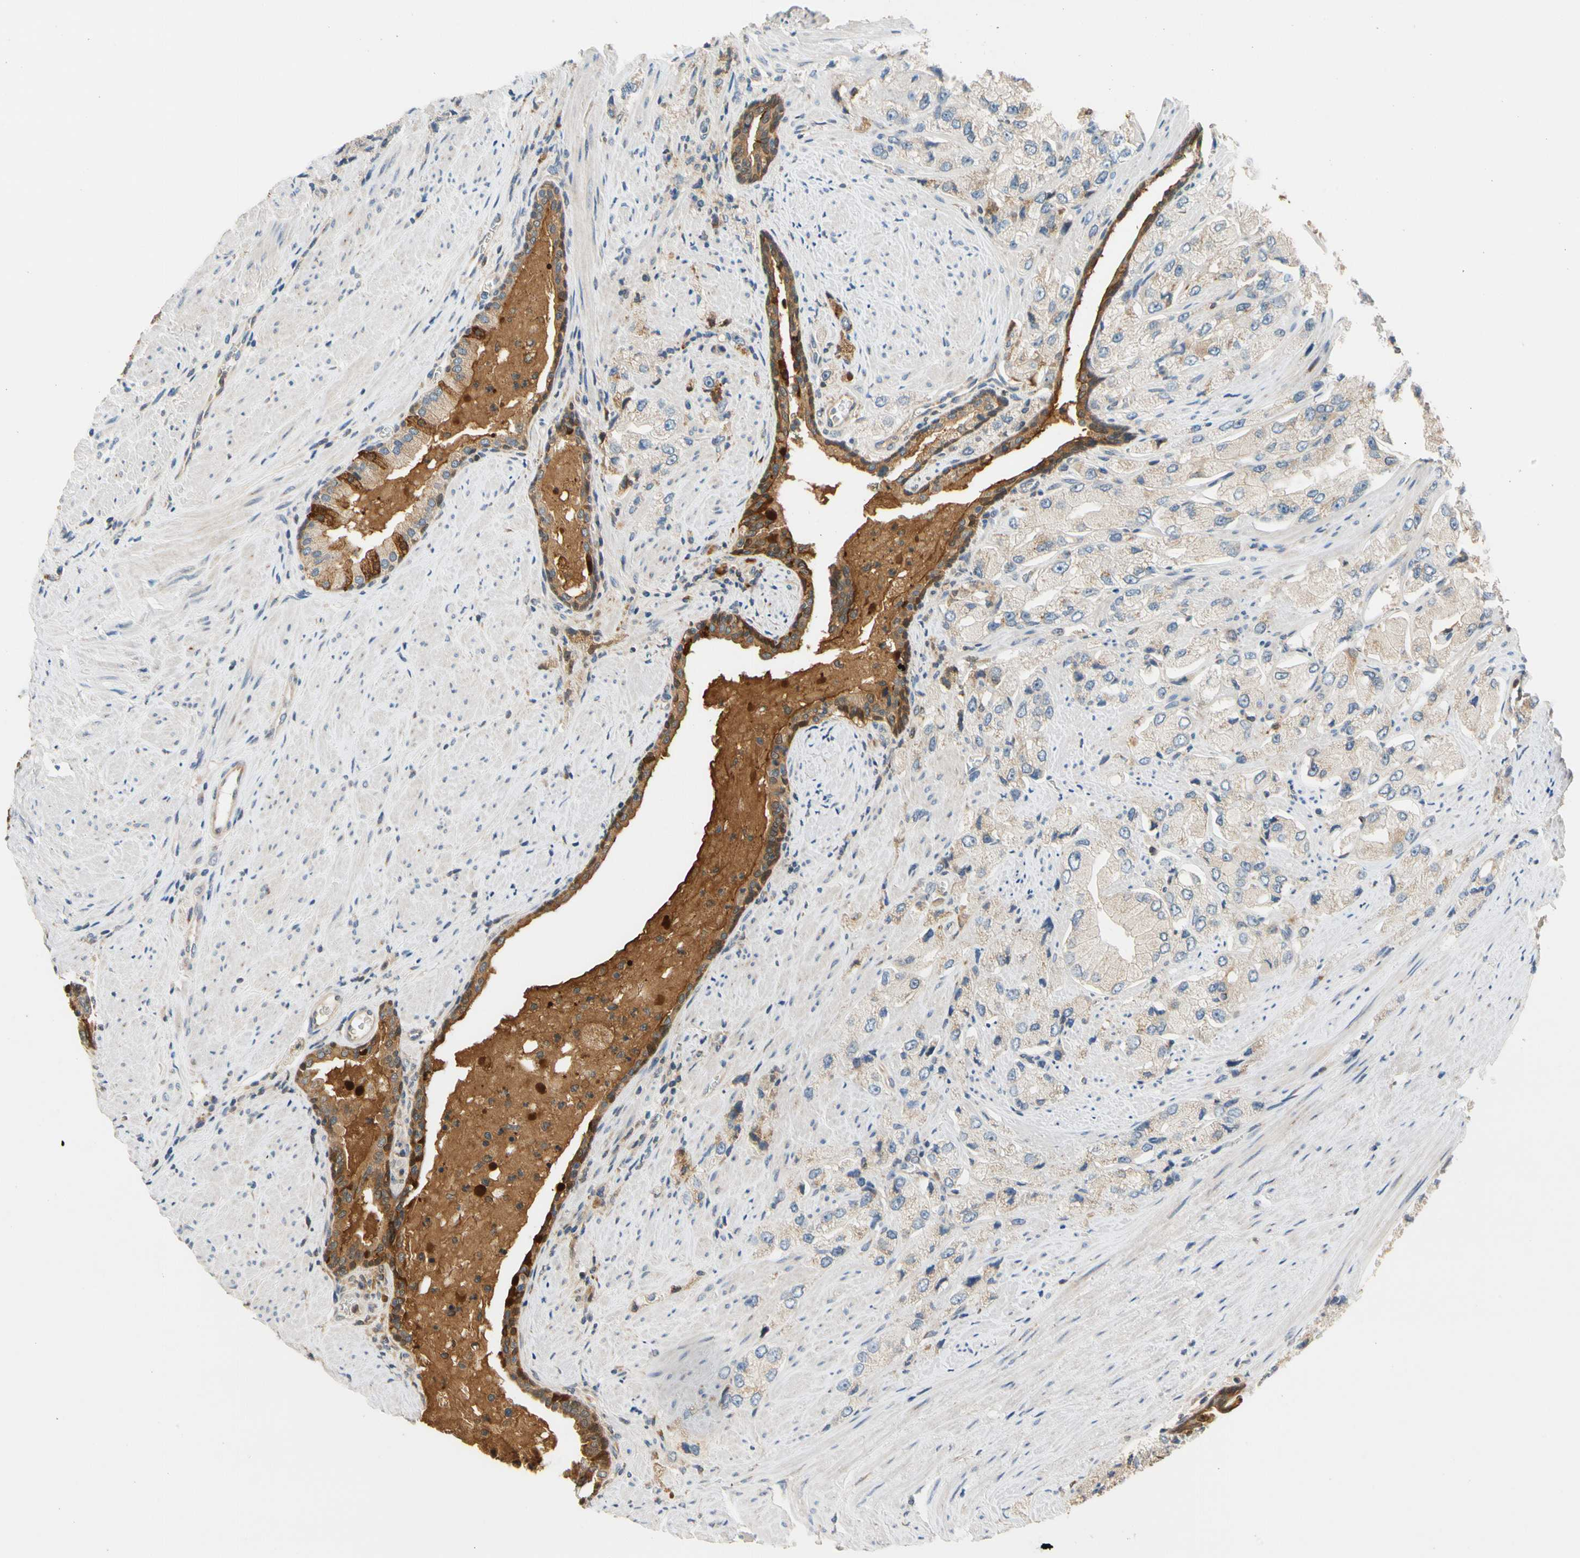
{"staining": {"intensity": "weak", "quantity": "25%-75%", "location": "cytoplasmic/membranous"}, "tissue": "prostate cancer", "cell_type": "Tumor cells", "image_type": "cancer", "snomed": [{"axis": "morphology", "description": "Adenocarcinoma, High grade"}, {"axis": "topography", "description": "Prostate"}], "caption": "The micrograph reveals a brown stain indicating the presence of a protein in the cytoplasmic/membranous of tumor cells in prostate cancer.", "gene": "GPSM2", "patient": {"sex": "male", "age": 58}}